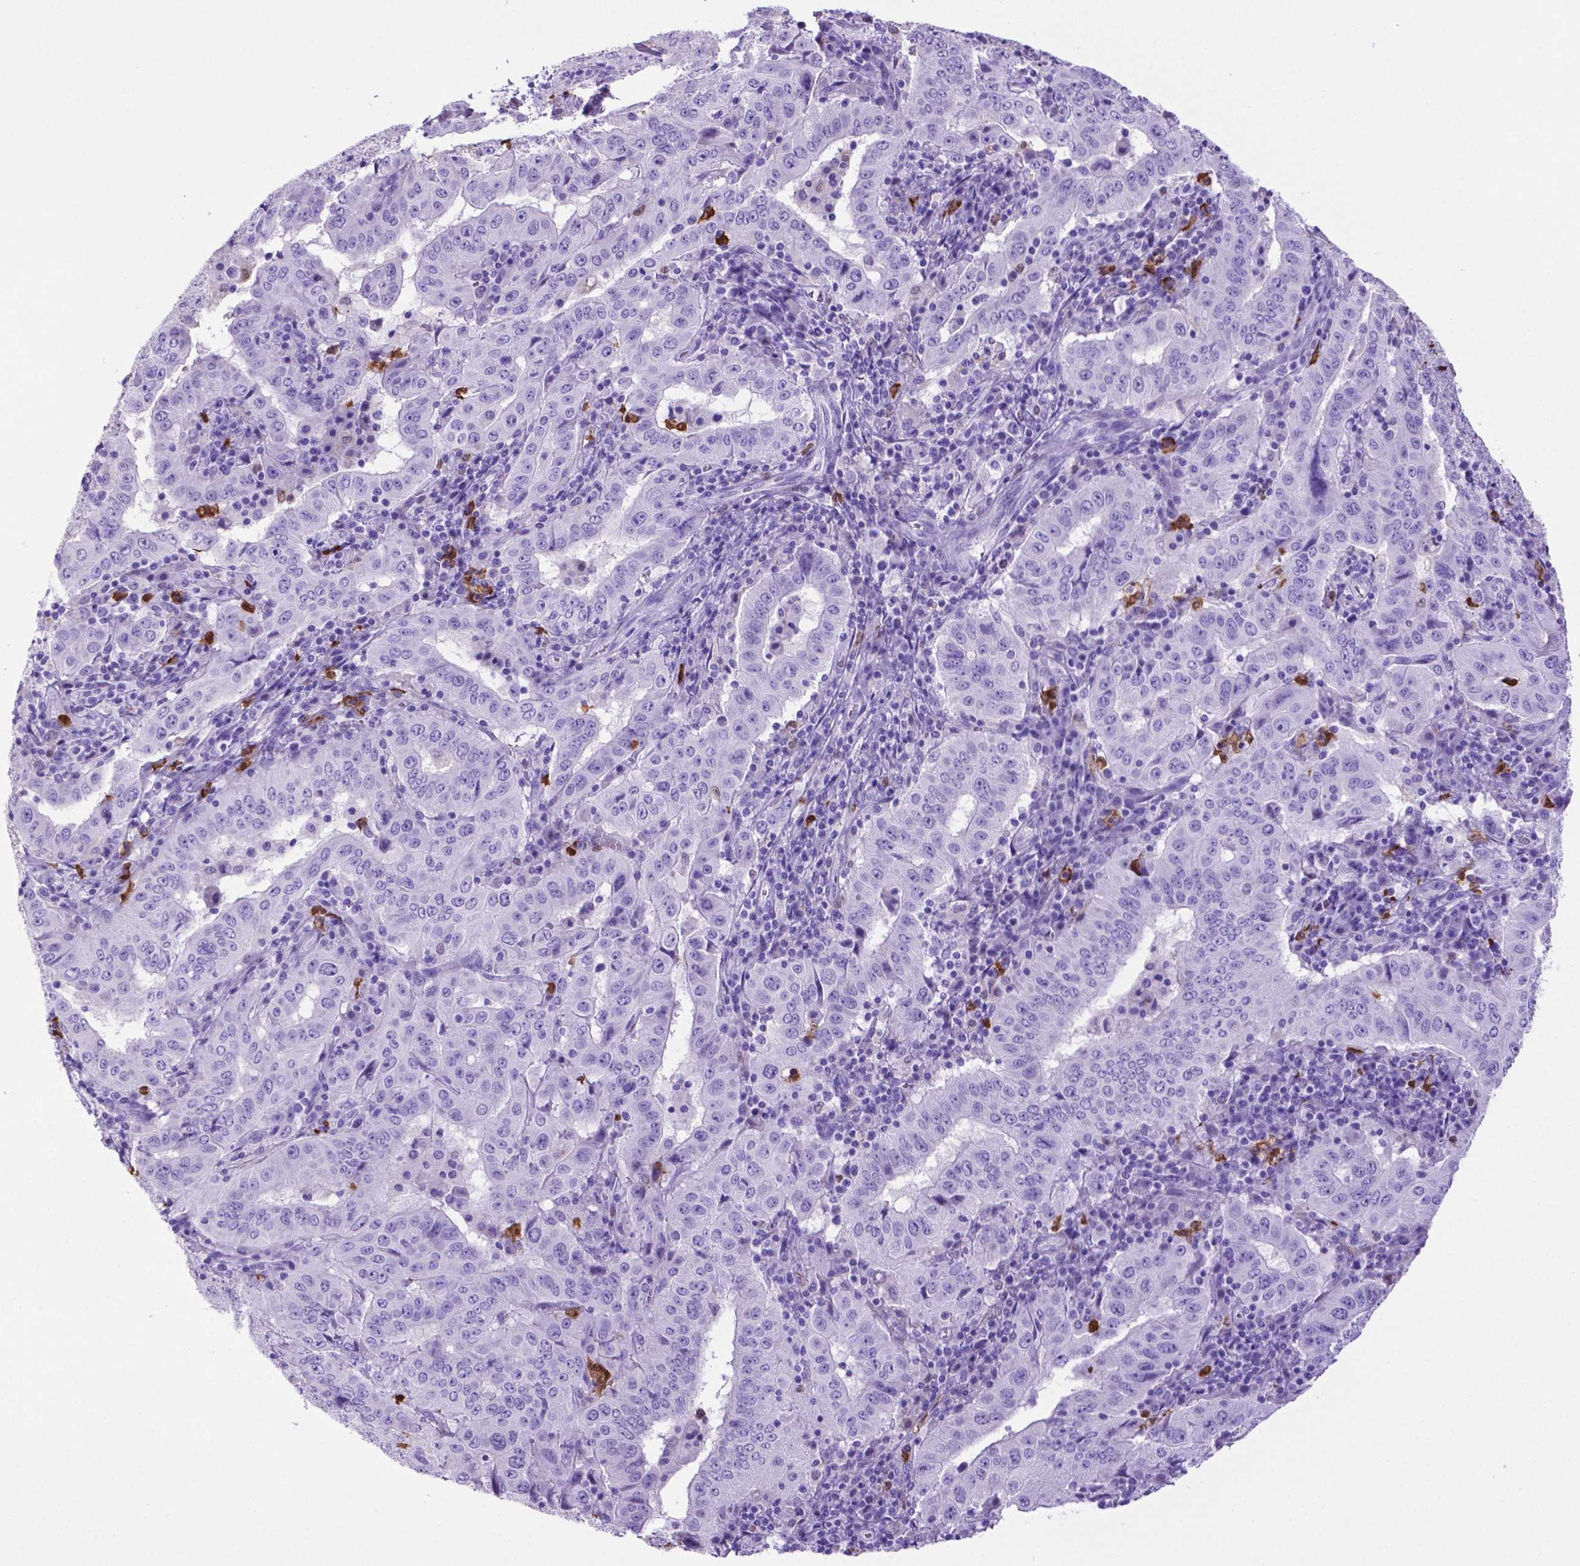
{"staining": {"intensity": "negative", "quantity": "none", "location": "none"}, "tissue": "pancreatic cancer", "cell_type": "Tumor cells", "image_type": "cancer", "snomed": [{"axis": "morphology", "description": "Adenocarcinoma, NOS"}, {"axis": "topography", "description": "Pancreas"}], "caption": "A photomicrograph of human pancreatic cancer is negative for staining in tumor cells.", "gene": "LZTR1", "patient": {"sex": "male", "age": 63}}